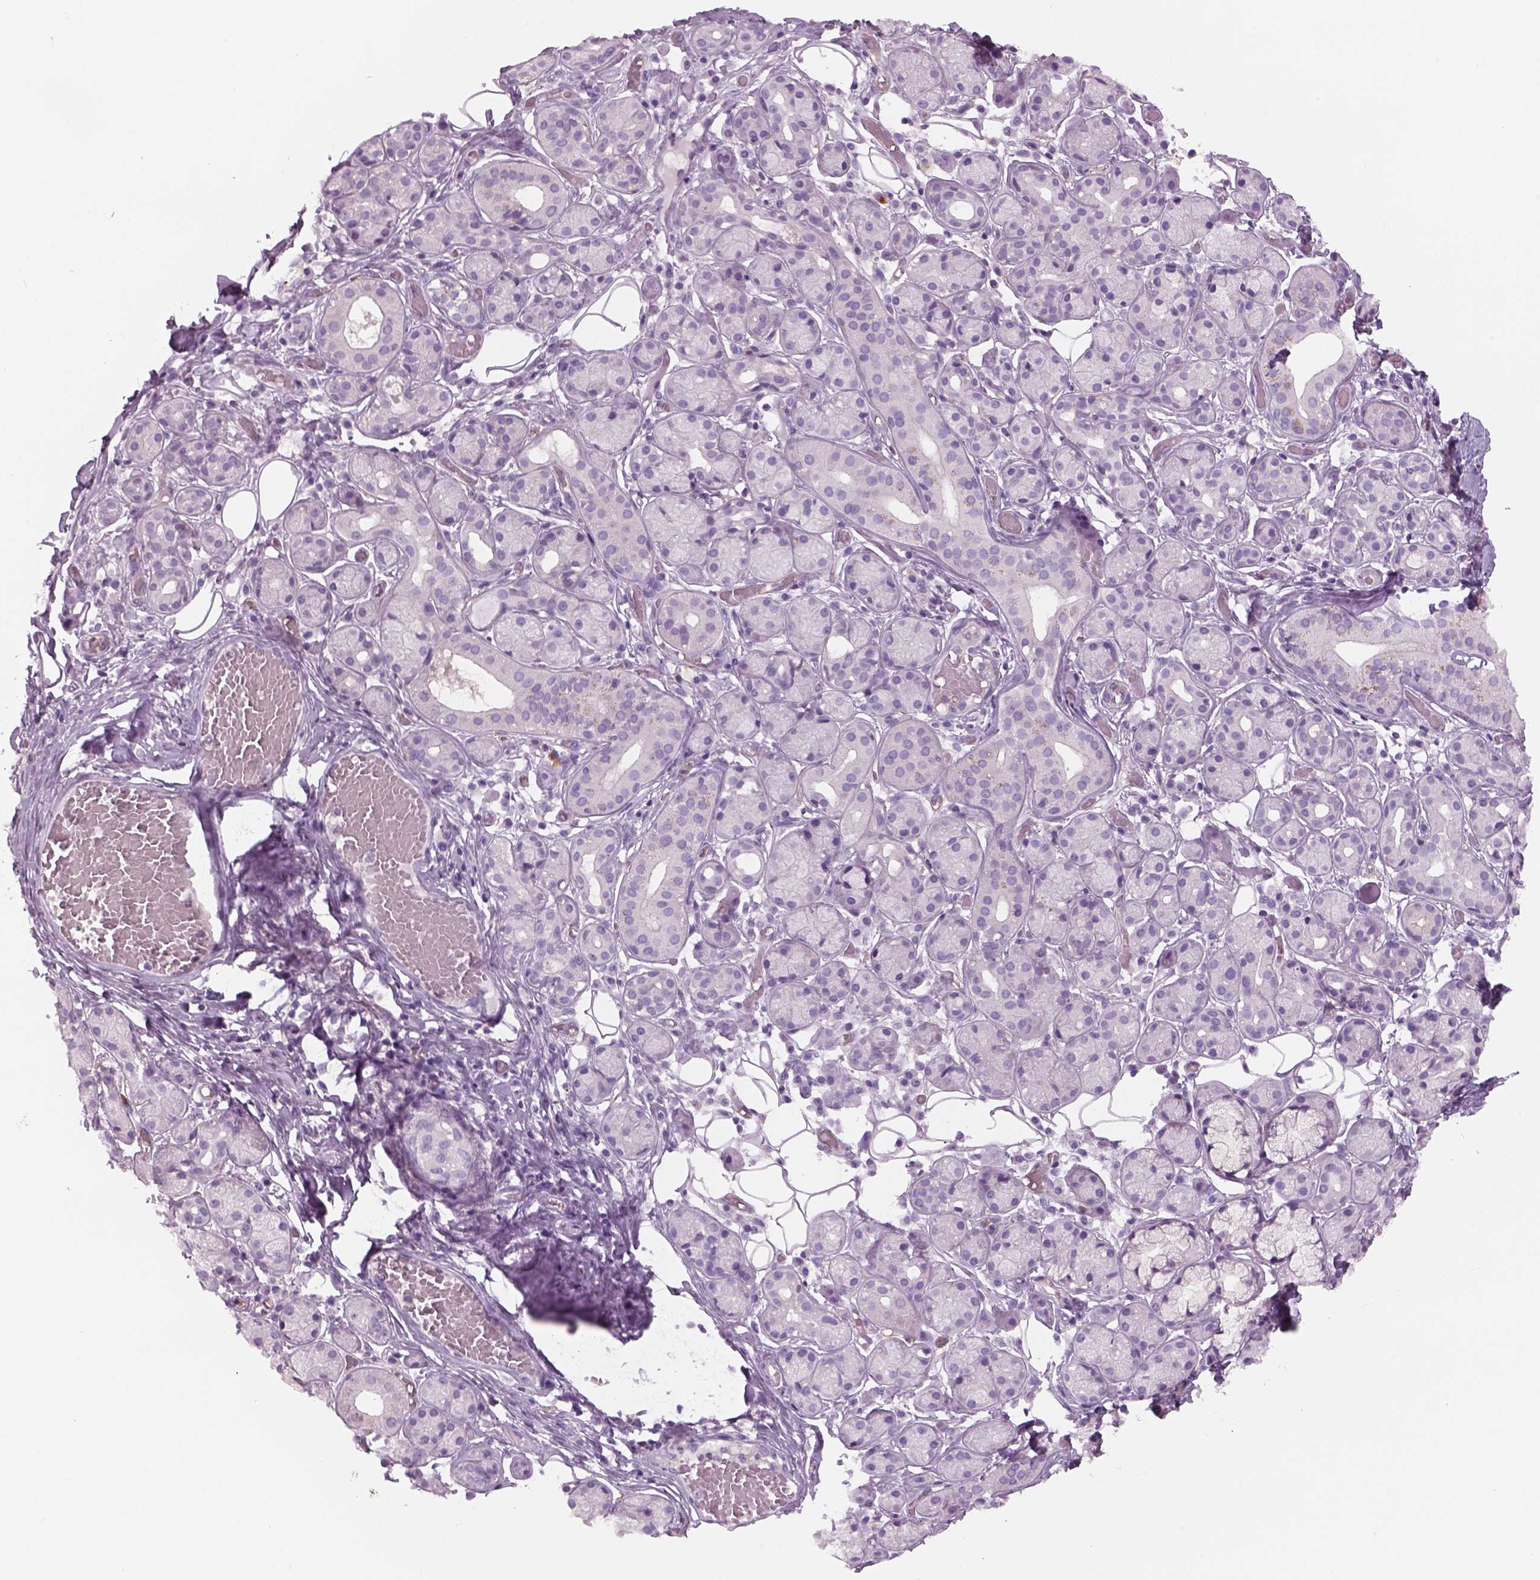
{"staining": {"intensity": "negative", "quantity": "none", "location": "none"}, "tissue": "salivary gland", "cell_type": "Glandular cells", "image_type": "normal", "snomed": [{"axis": "morphology", "description": "Normal tissue, NOS"}, {"axis": "topography", "description": "Salivary gland"}, {"axis": "topography", "description": "Peripheral nerve tissue"}], "caption": "The histopathology image shows no significant positivity in glandular cells of salivary gland. The staining was performed using DAB to visualize the protein expression in brown, while the nuclei were stained in blue with hematoxylin (Magnification: 20x).", "gene": "SLC1A7", "patient": {"sex": "male", "age": 71}}